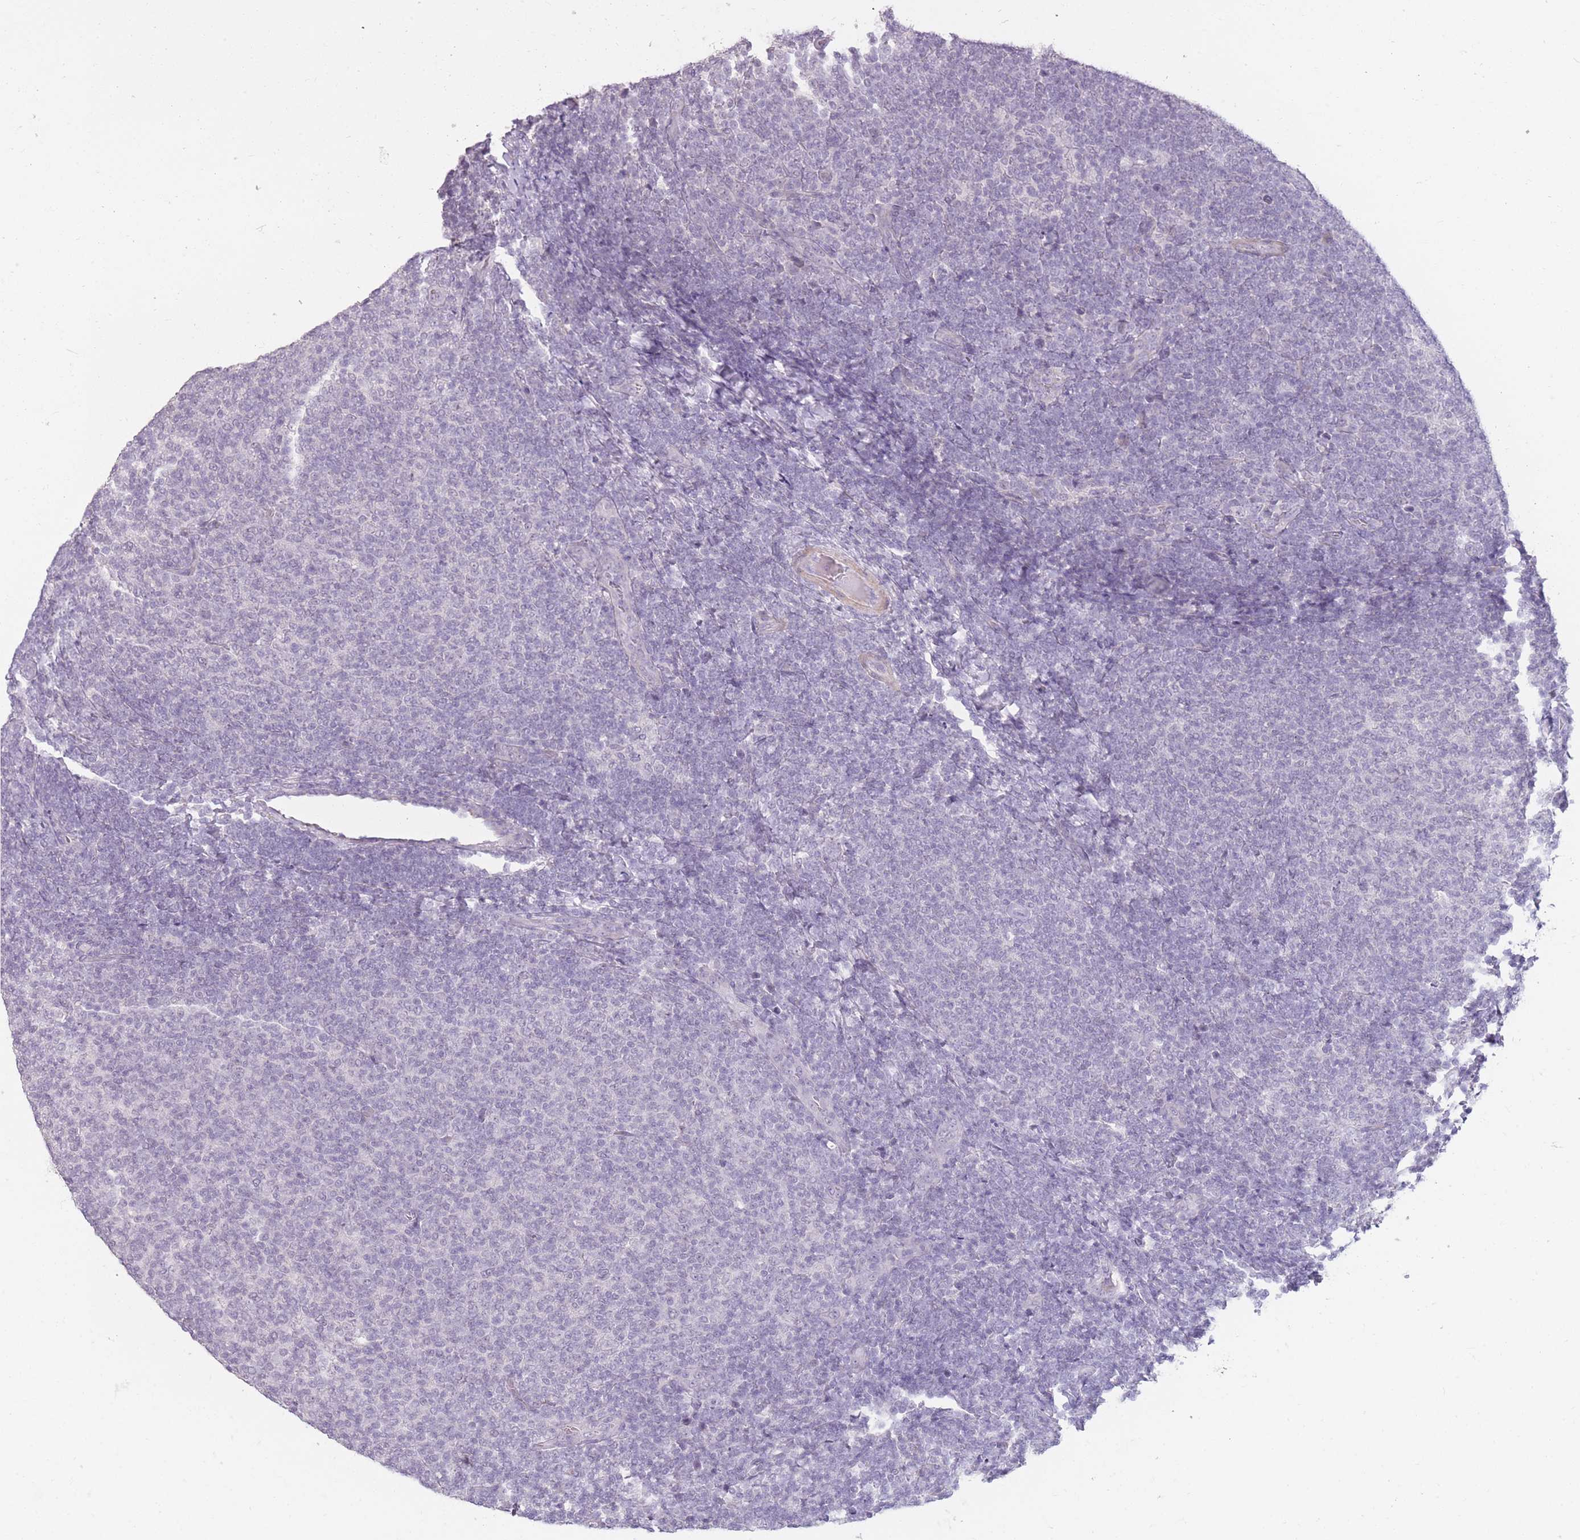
{"staining": {"intensity": "negative", "quantity": "none", "location": "none"}, "tissue": "lymphoma", "cell_type": "Tumor cells", "image_type": "cancer", "snomed": [{"axis": "morphology", "description": "Malignant lymphoma, non-Hodgkin's type, Low grade"}, {"axis": "topography", "description": "Lymph node"}], "caption": "This is an IHC histopathology image of low-grade malignant lymphoma, non-Hodgkin's type. There is no staining in tumor cells.", "gene": "ZBTB24", "patient": {"sex": "male", "age": 66}}